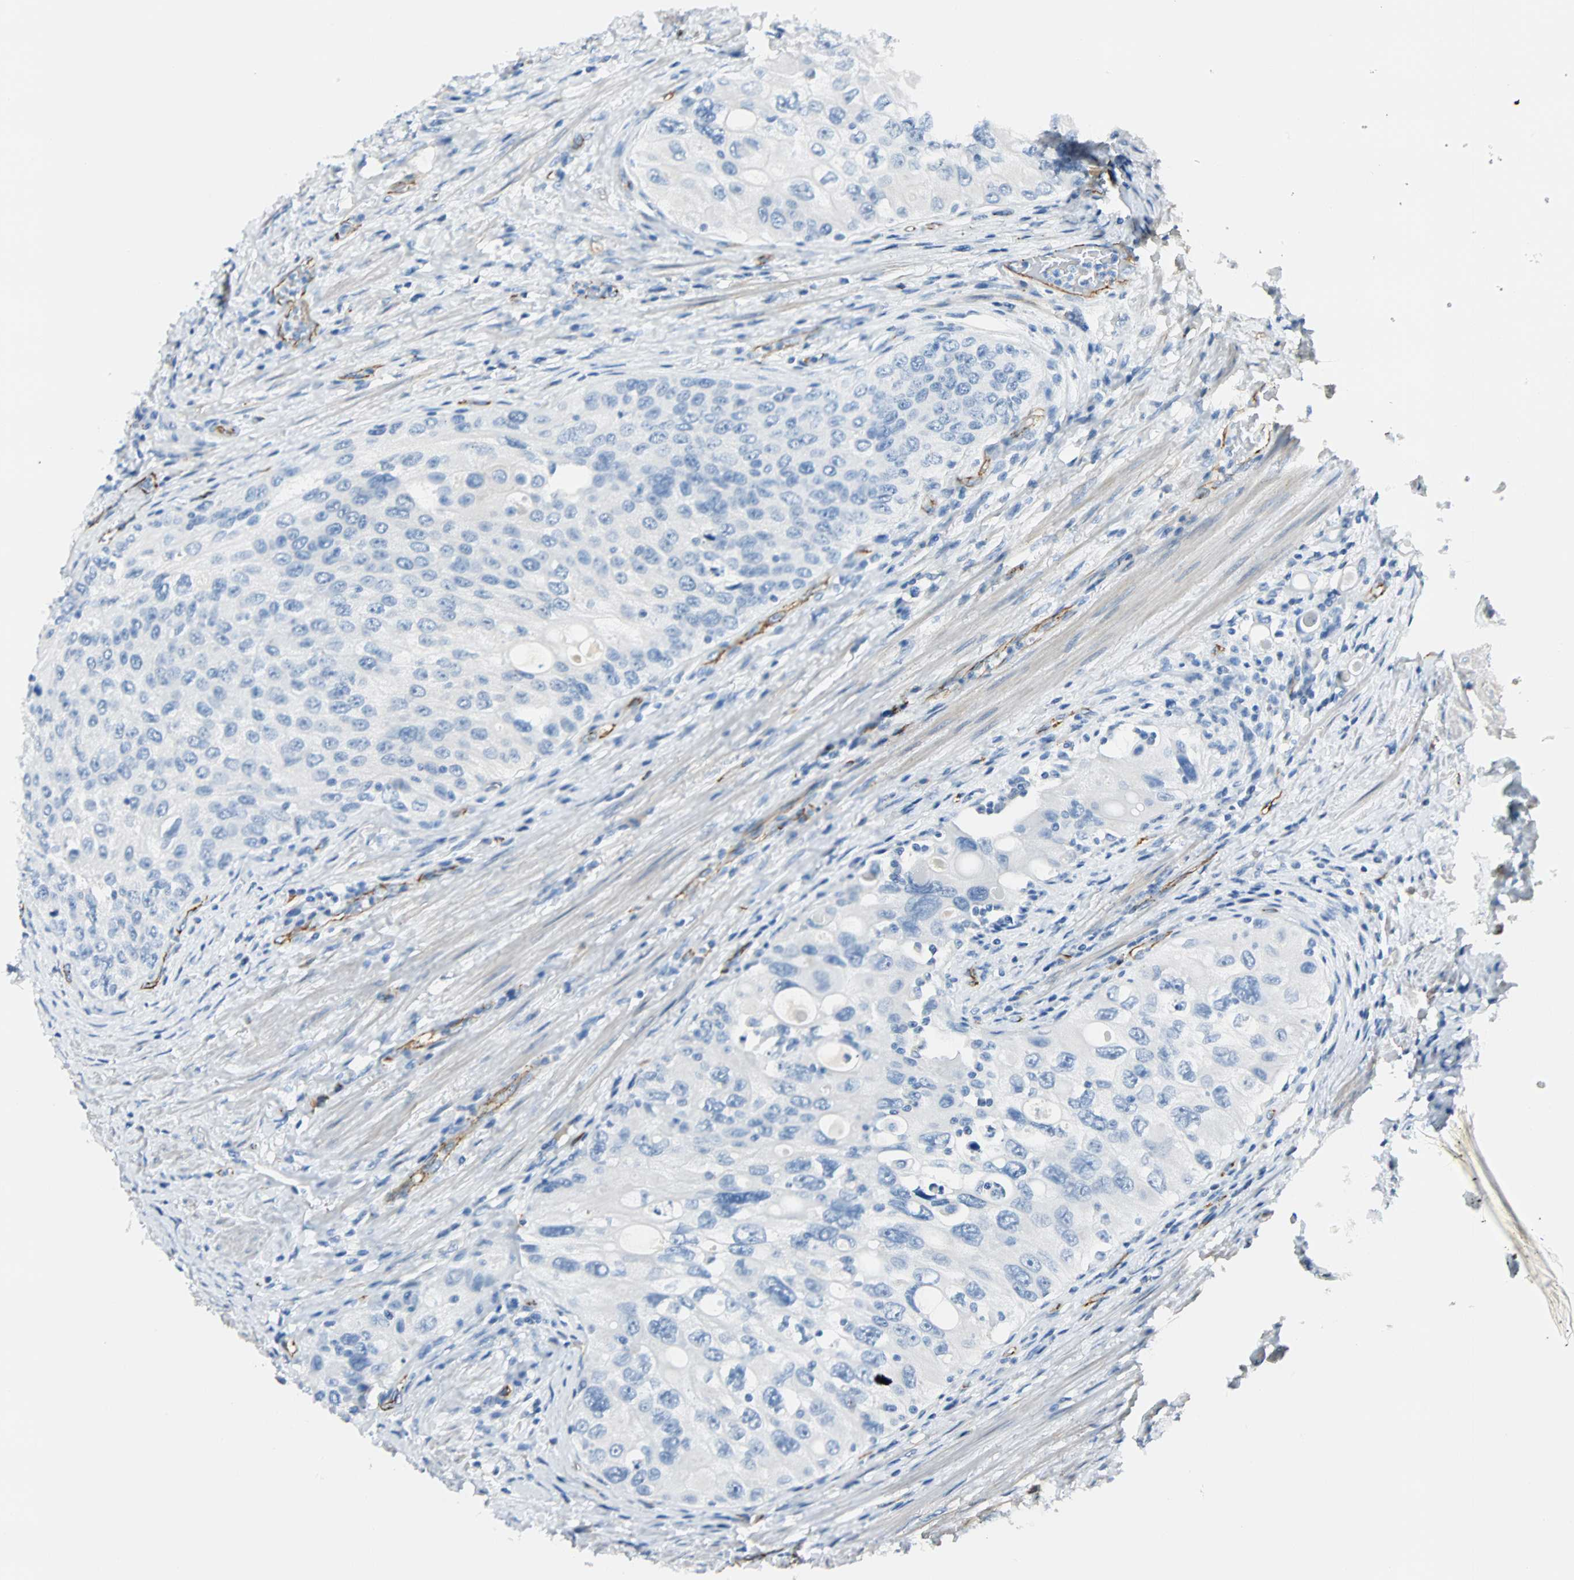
{"staining": {"intensity": "negative", "quantity": "none", "location": "none"}, "tissue": "urothelial cancer", "cell_type": "Tumor cells", "image_type": "cancer", "snomed": [{"axis": "morphology", "description": "Urothelial carcinoma, High grade"}, {"axis": "topography", "description": "Urinary bladder"}], "caption": "This is an IHC image of human urothelial cancer. There is no staining in tumor cells.", "gene": "VPS9D1", "patient": {"sex": "female", "age": 56}}